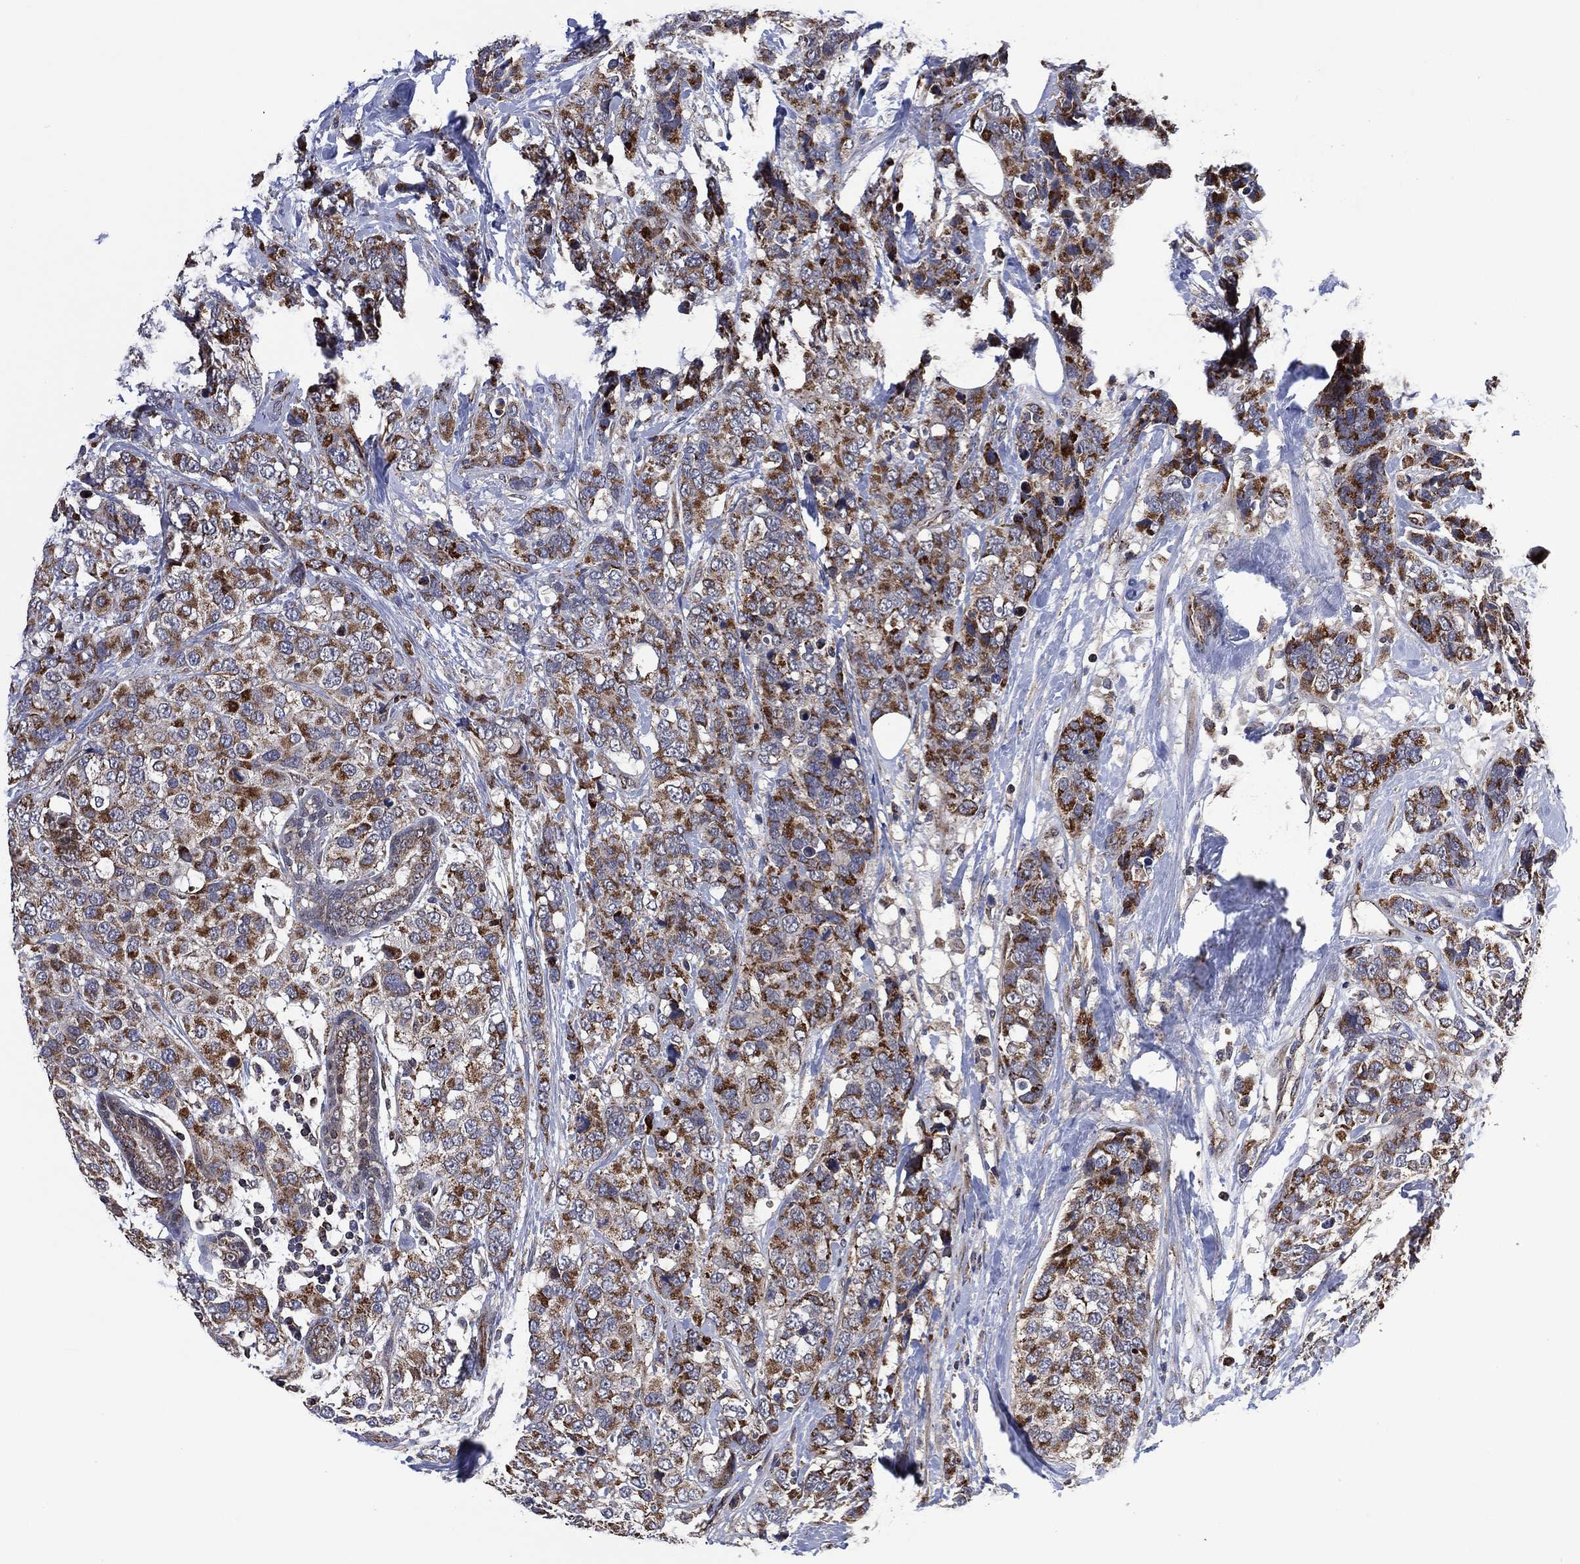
{"staining": {"intensity": "moderate", "quantity": ">75%", "location": "cytoplasmic/membranous"}, "tissue": "breast cancer", "cell_type": "Tumor cells", "image_type": "cancer", "snomed": [{"axis": "morphology", "description": "Lobular carcinoma"}, {"axis": "topography", "description": "Breast"}], "caption": "A high-resolution image shows immunohistochemistry (IHC) staining of breast lobular carcinoma, which shows moderate cytoplasmic/membranous positivity in approximately >75% of tumor cells. (IHC, brightfield microscopy, high magnification).", "gene": "HTD2", "patient": {"sex": "female", "age": 59}}